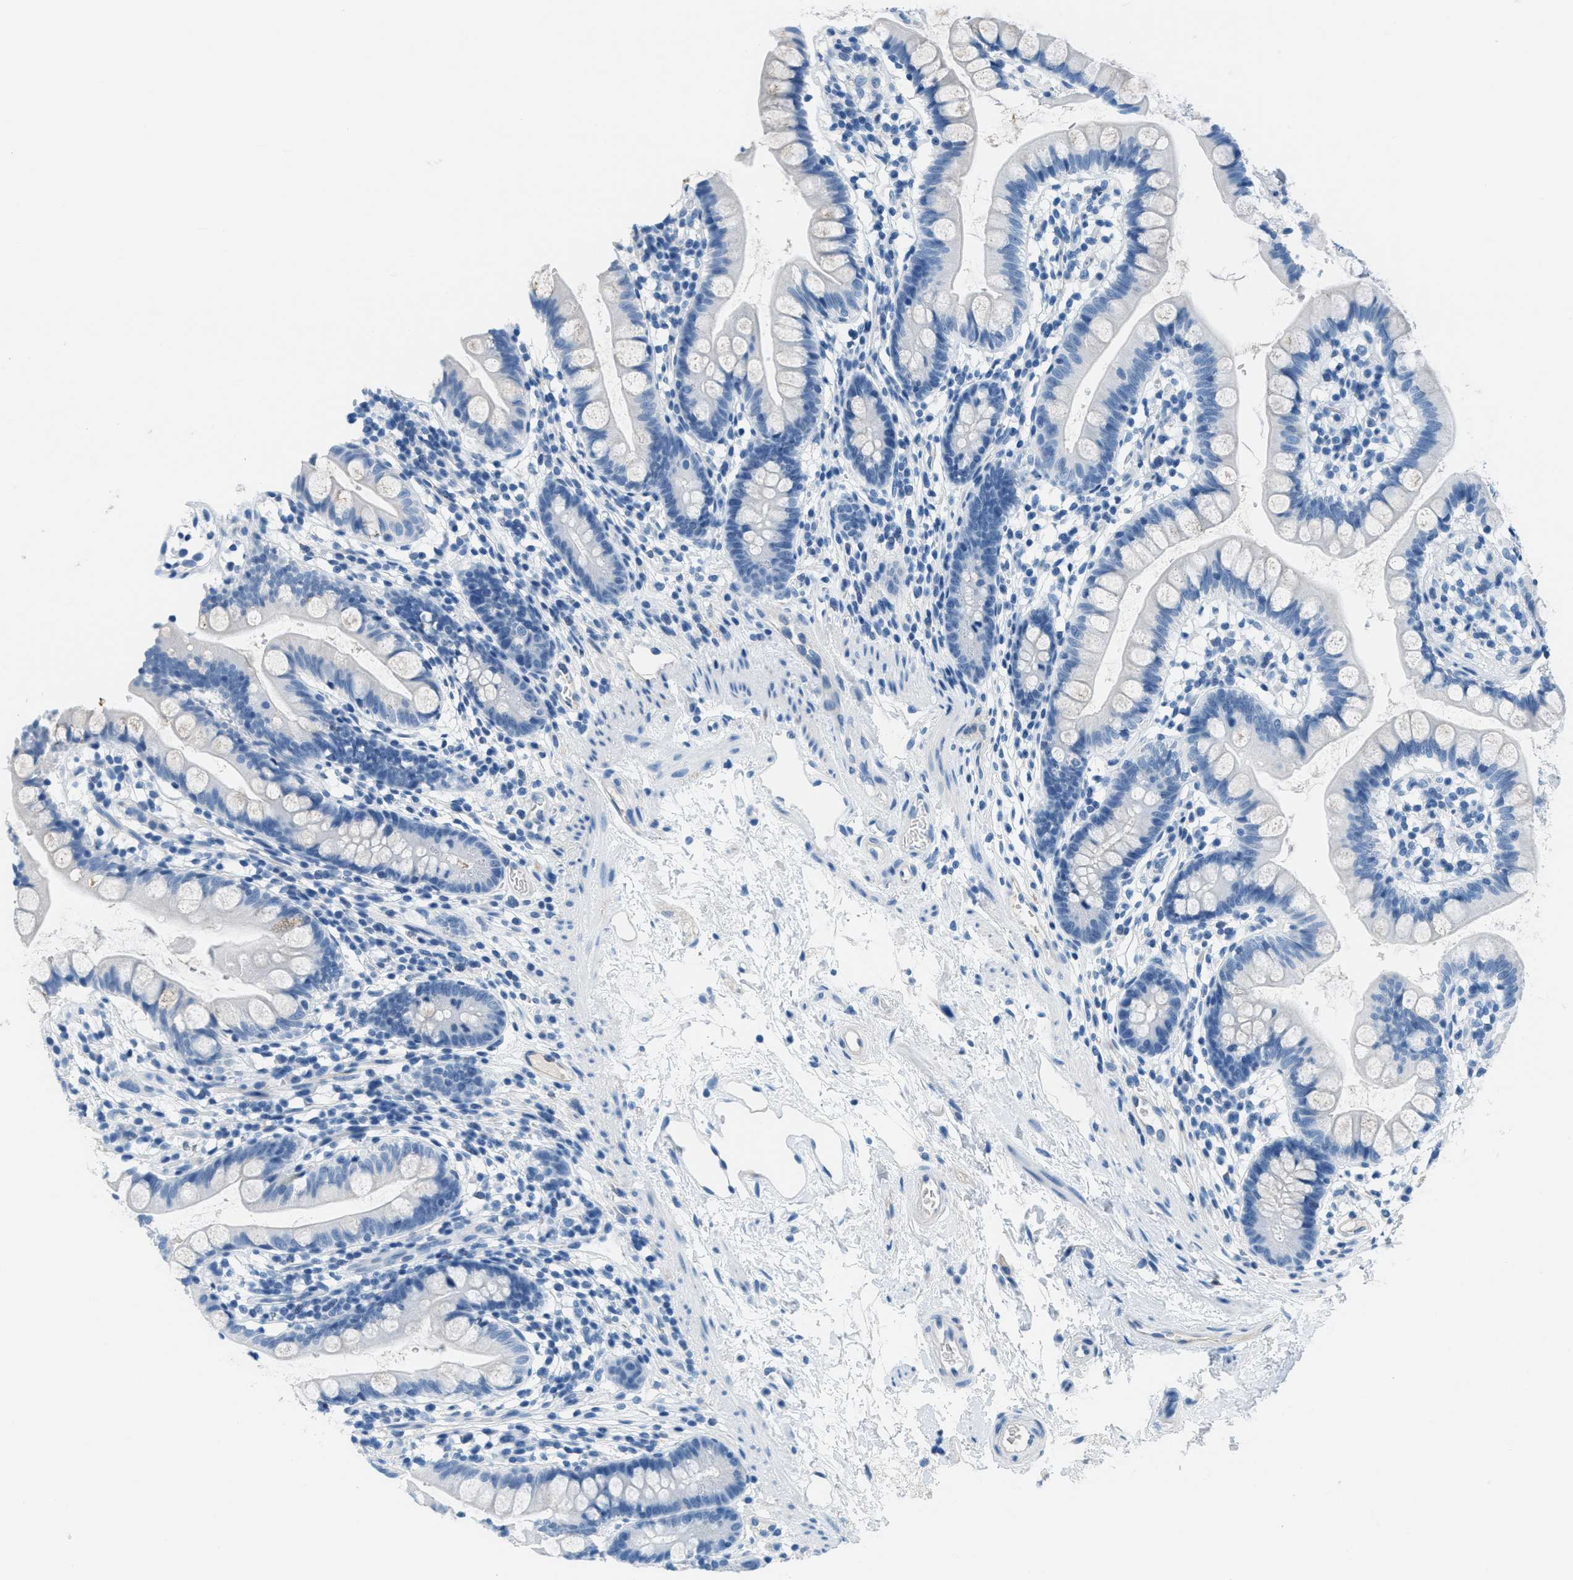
{"staining": {"intensity": "weak", "quantity": "<25%", "location": "cytoplasmic/membranous"}, "tissue": "small intestine", "cell_type": "Glandular cells", "image_type": "normal", "snomed": [{"axis": "morphology", "description": "Normal tissue, NOS"}, {"axis": "topography", "description": "Small intestine"}], "caption": "Immunohistochemistry (IHC) histopathology image of normal small intestine: human small intestine stained with DAB reveals no significant protein positivity in glandular cells. The staining was performed using DAB (3,3'-diaminobenzidine) to visualize the protein expression in brown, while the nuclei were stained in blue with hematoxylin (Magnification: 20x).", "gene": "MGARP", "patient": {"sex": "female", "age": 84}}